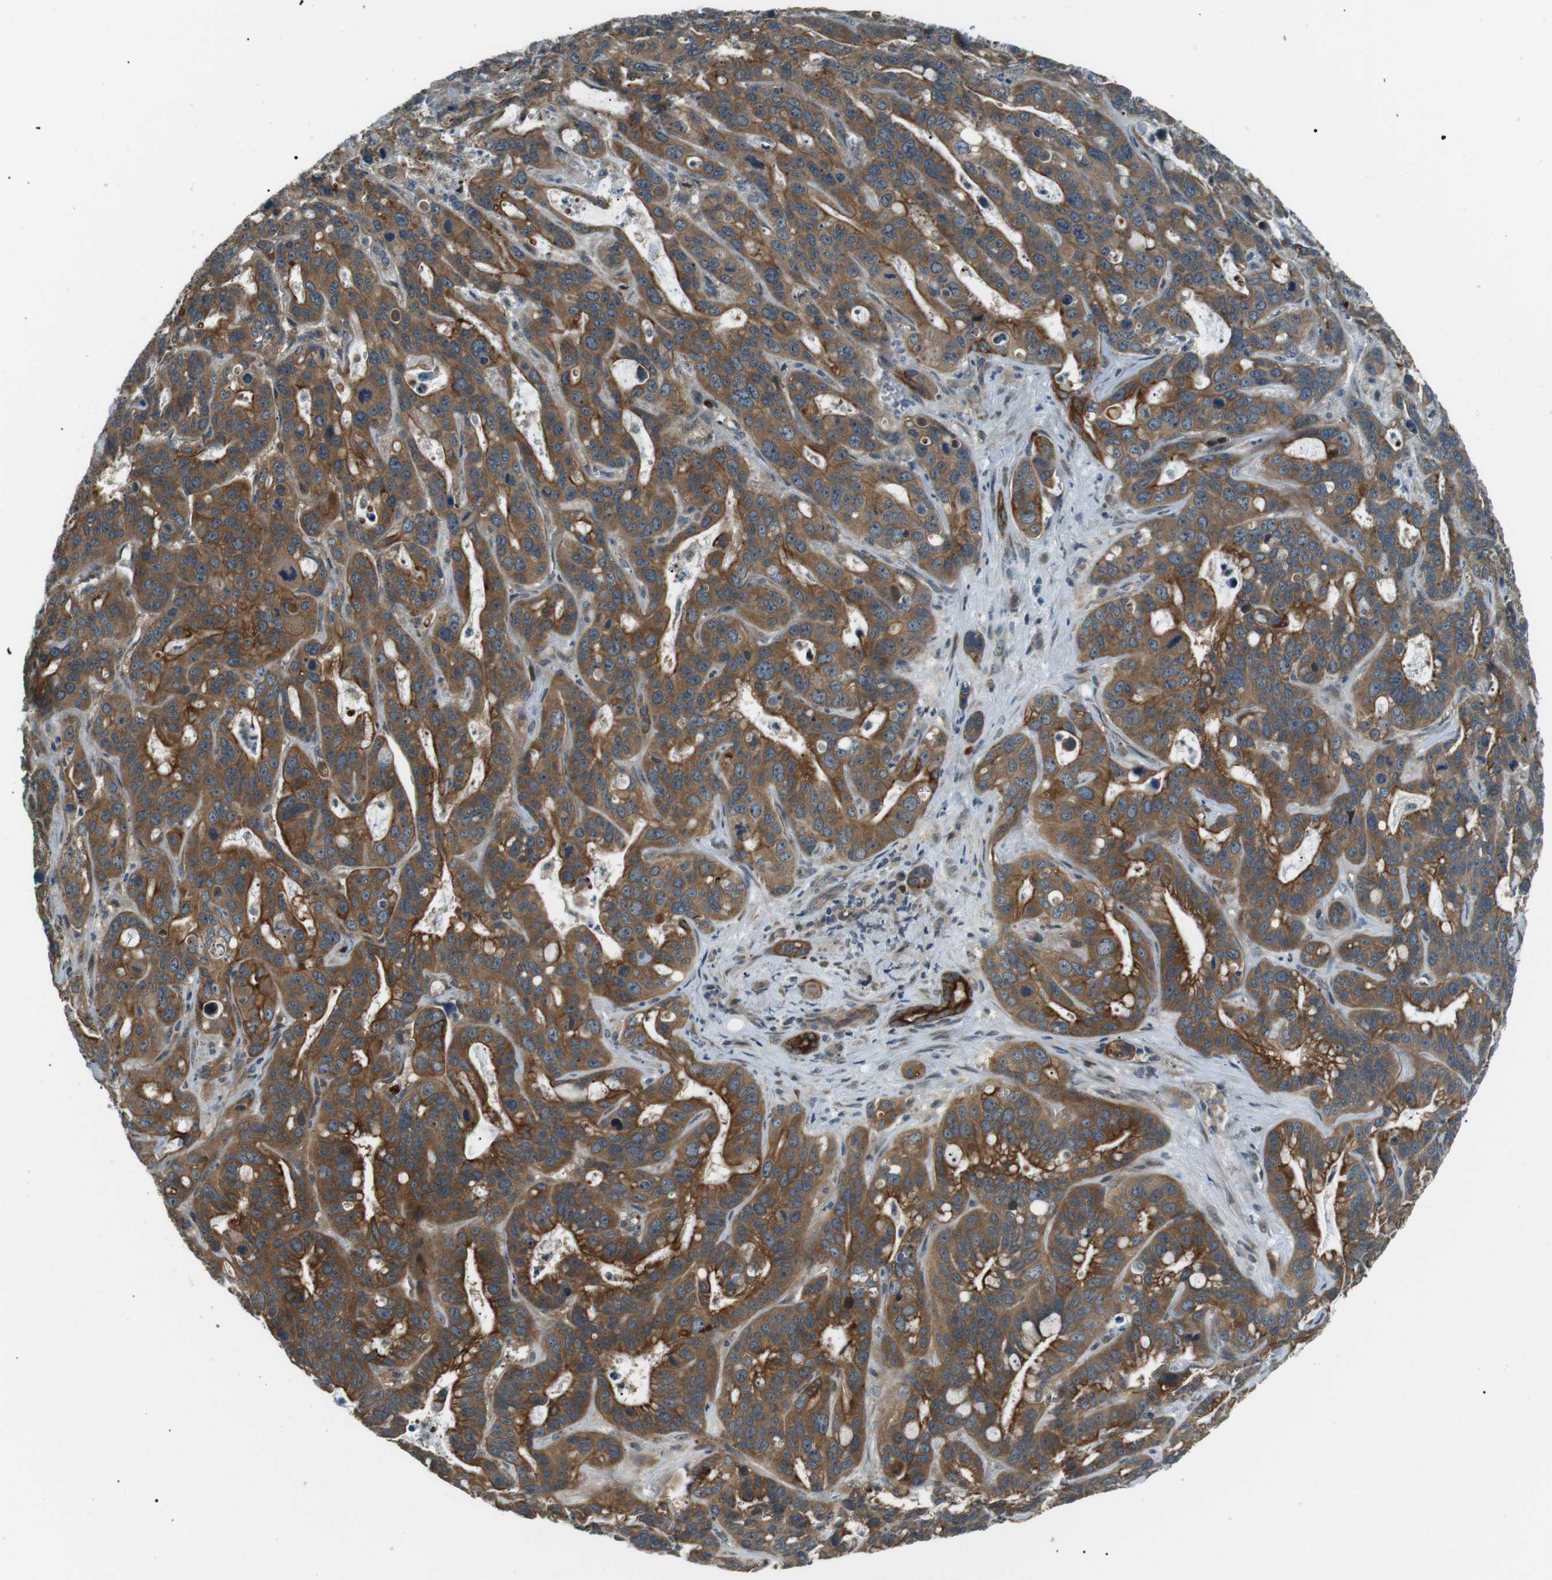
{"staining": {"intensity": "strong", "quantity": ">75%", "location": "cytoplasmic/membranous"}, "tissue": "liver cancer", "cell_type": "Tumor cells", "image_type": "cancer", "snomed": [{"axis": "morphology", "description": "Cholangiocarcinoma"}, {"axis": "topography", "description": "Liver"}], "caption": "About >75% of tumor cells in liver cancer (cholangiocarcinoma) show strong cytoplasmic/membranous protein staining as visualized by brown immunohistochemical staining.", "gene": "TMEM74", "patient": {"sex": "female", "age": 65}}